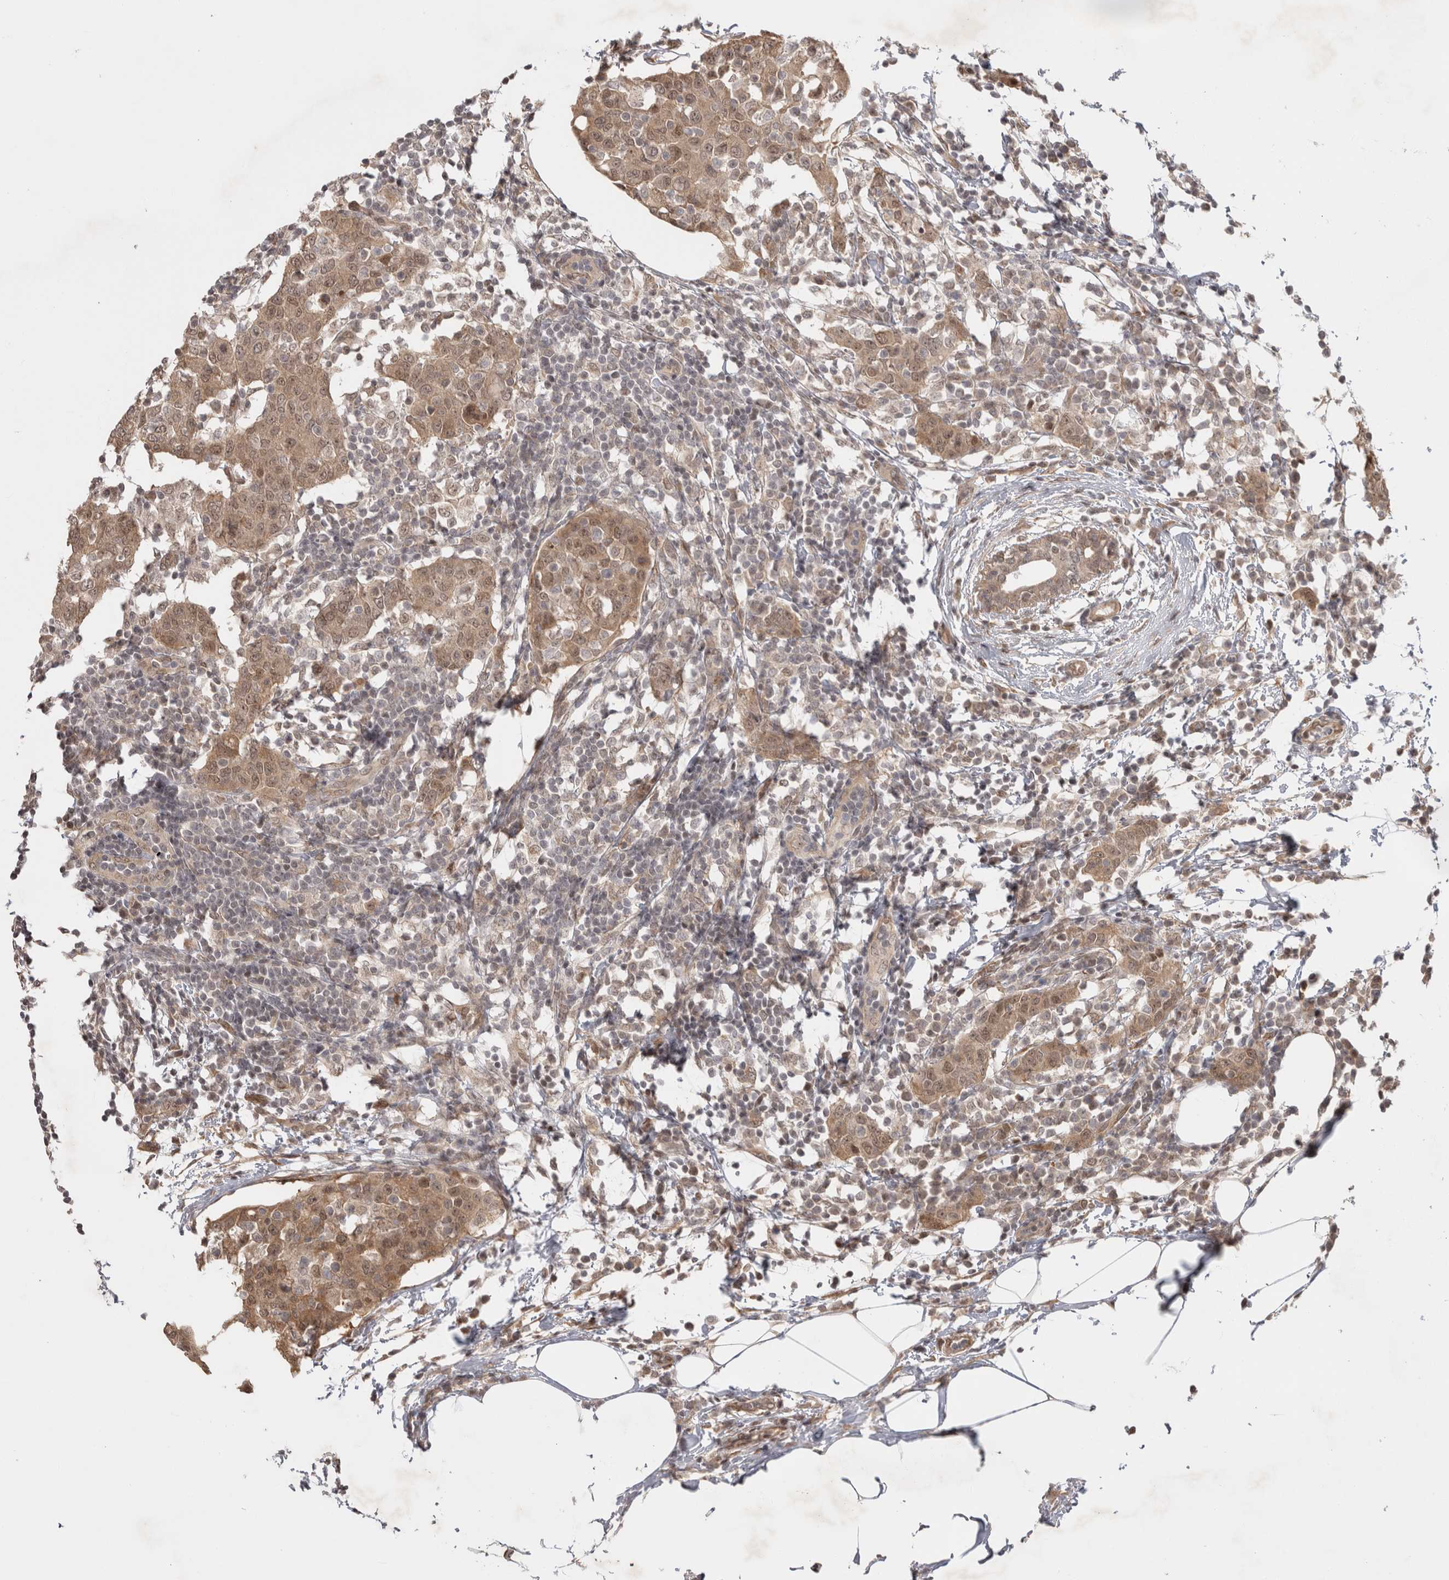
{"staining": {"intensity": "moderate", "quantity": ">75%", "location": "cytoplasmic/membranous,nuclear"}, "tissue": "breast cancer", "cell_type": "Tumor cells", "image_type": "cancer", "snomed": [{"axis": "morphology", "description": "Normal tissue, NOS"}, {"axis": "morphology", "description": "Duct carcinoma"}, {"axis": "topography", "description": "Breast"}], "caption": "Human intraductal carcinoma (breast) stained for a protein (brown) demonstrates moderate cytoplasmic/membranous and nuclear positive expression in approximately >75% of tumor cells.", "gene": "ZNF318", "patient": {"sex": "female", "age": 37}}